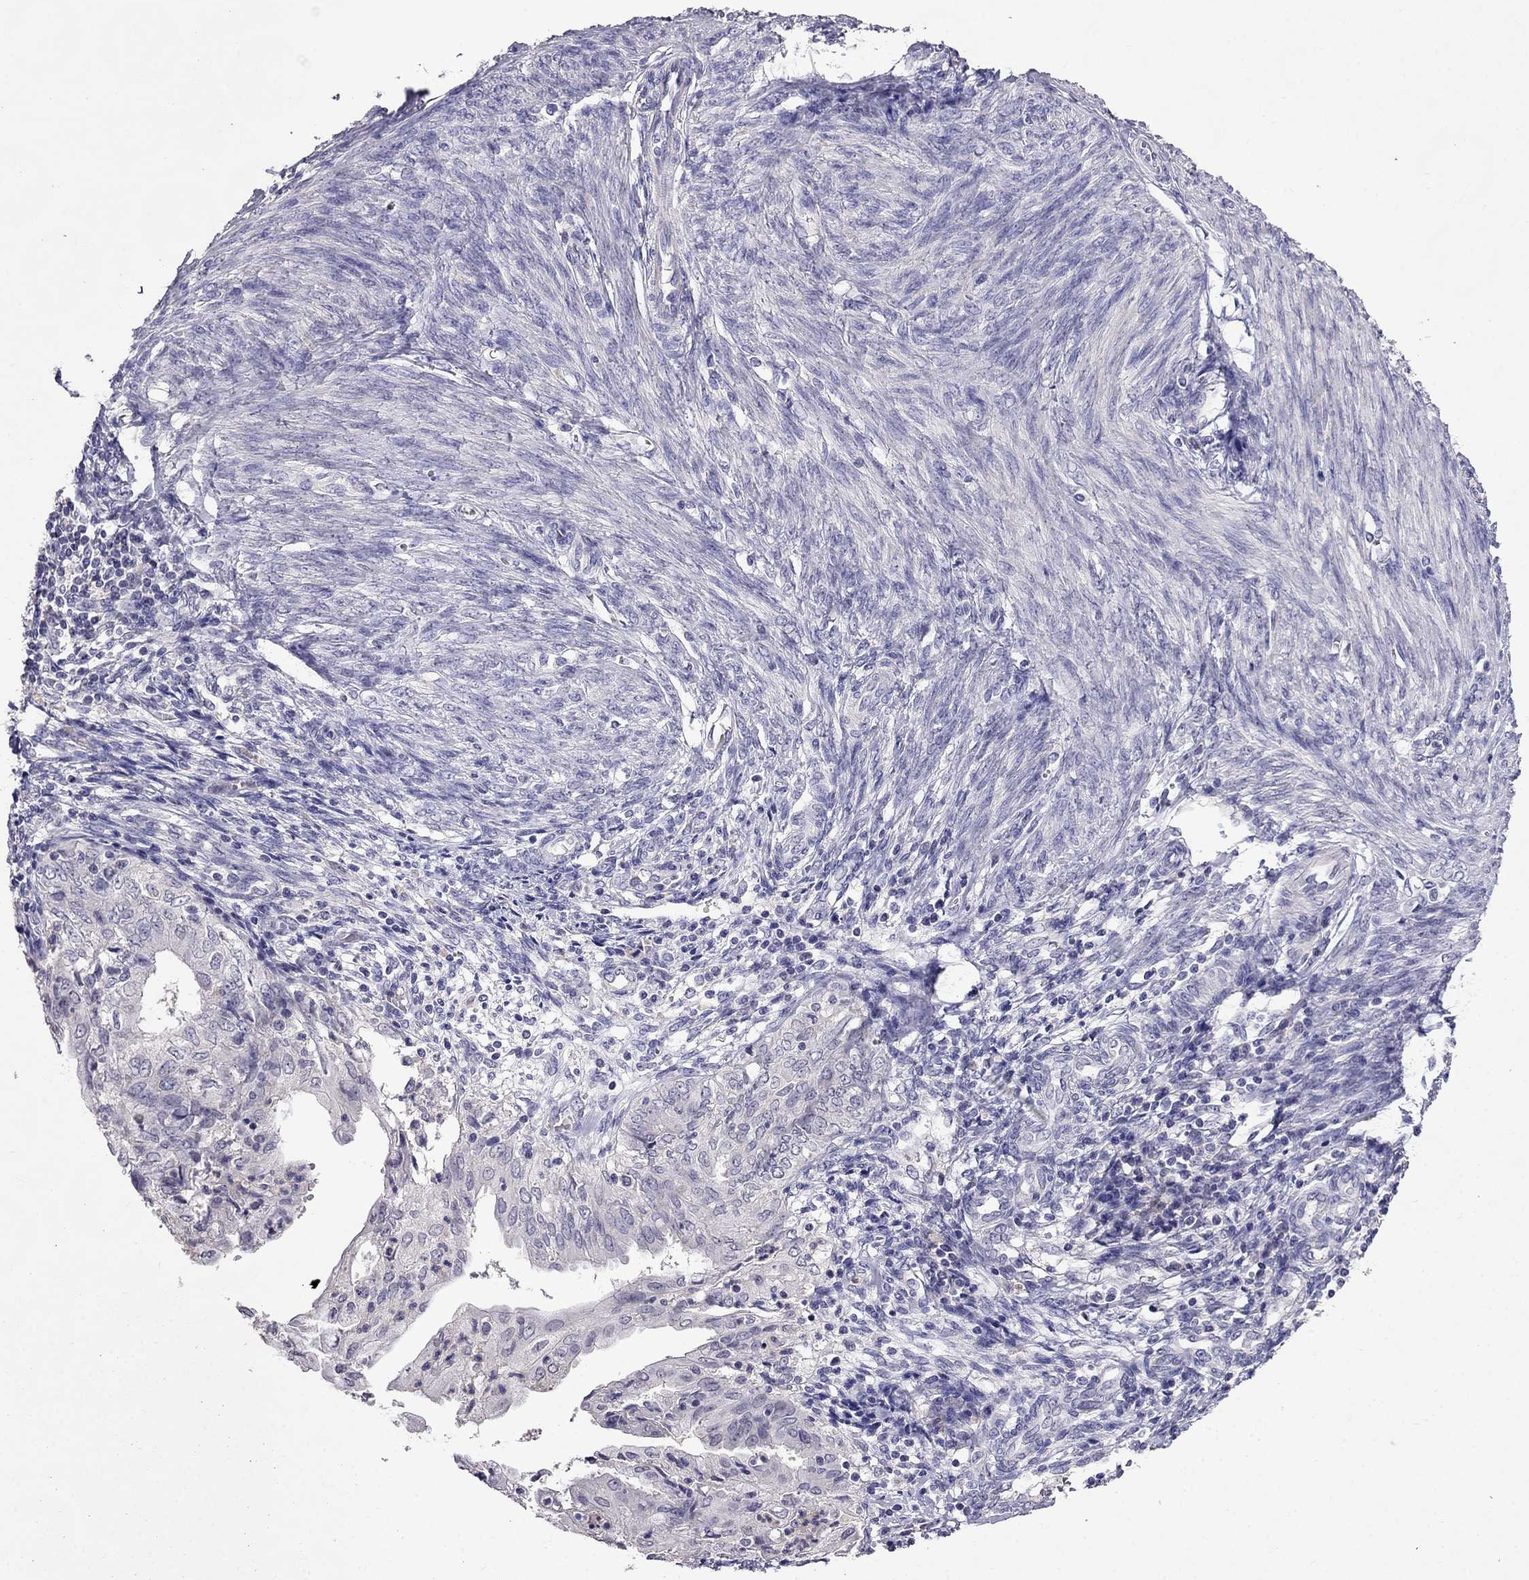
{"staining": {"intensity": "negative", "quantity": "none", "location": "none"}, "tissue": "endometrial cancer", "cell_type": "Tumor cells", "image_type": "cancer", "snomed": [{"axis": "morphology", "description": "Adenocarcinoma, NOS"}, {"axis": "topography", "description": "Endometrium"}], "caption": "Protein analysis of endometrial cancer (adenocarcinoma) exhibits no significant staining in tumor cells.", "gene": "AQP9", "patient": {"sex": "female", "age": 68}}